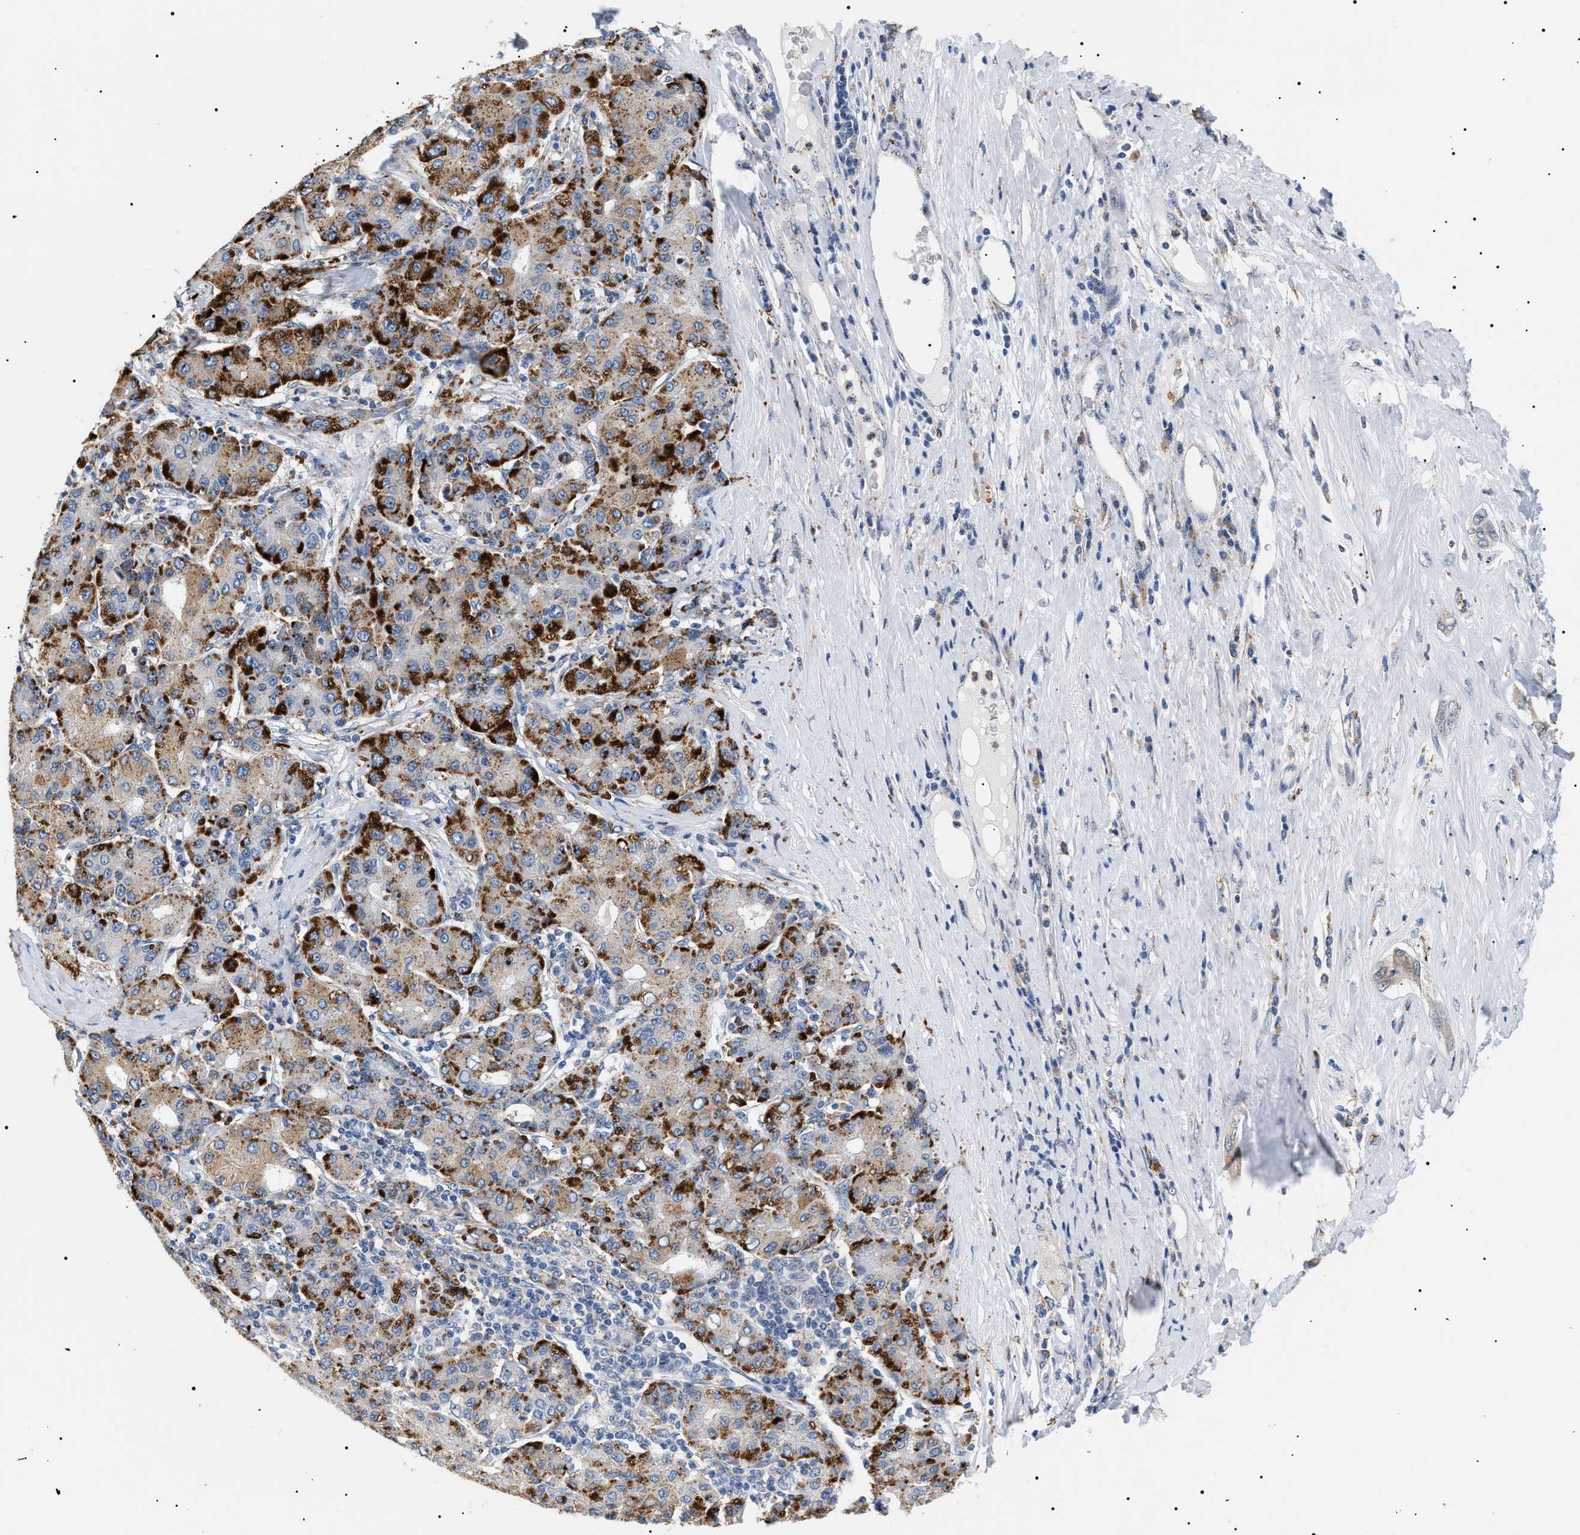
{"staining": {"intensity": "strong", "quantity": "25%-75%", "location": "cytoplasmic/membranous"}, "tissue": "liver cancer", "cell_type": "Tumor cells", "image_type": "cancer", "snomed": [{"axis": "morphology", "description": "Carcinoma, Hepatocellular, NOS"}, {"axis": "topography", "description": "Liver"}], "caption": "Liver hepatocellular carcinoma stained with DAB IHC shows high levels of strong cytoplasmic/membranous expression in about 25%-75% of tumor cells.", "gene": "HSD17B11", "patient": {"sex": "male", "age": 65}}